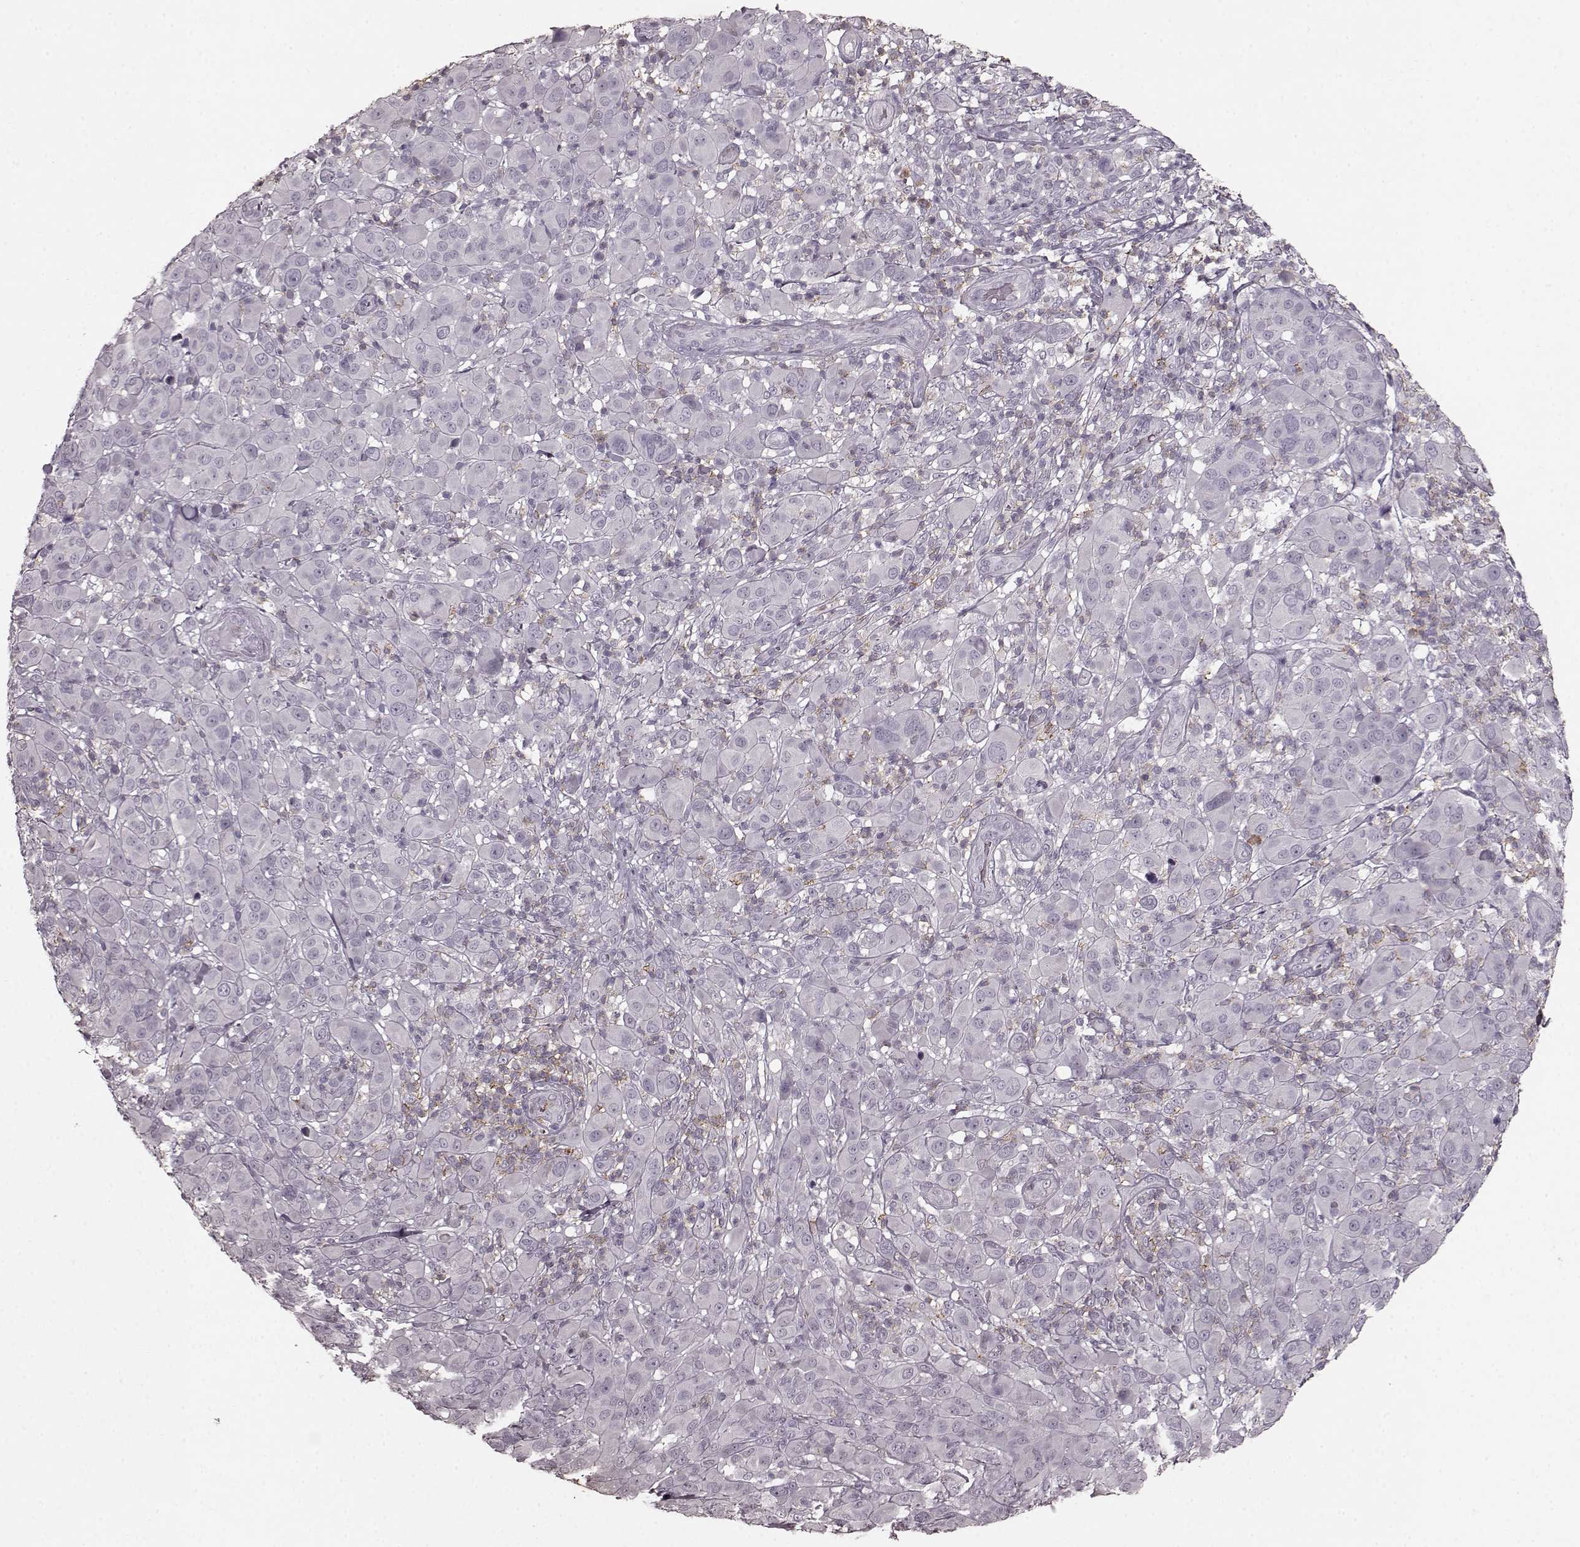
{"staining": {"intensity": "negative", "quantity": "none", "location": "none"}, "tissue": "melanoma", "cell_type": "Tumor cells", "image_type": "cancer", "snomed": [{"axis": "morphology", "description": "Malignant melanoma, NOS"}, {"axis": "topography", "description": "Skin"}], "caption": "Histopathology image shows no significant protein positivity in tumor cells of melanoma.", "gene": "CD28", "patient": {"sex": "female", "age": 87}}